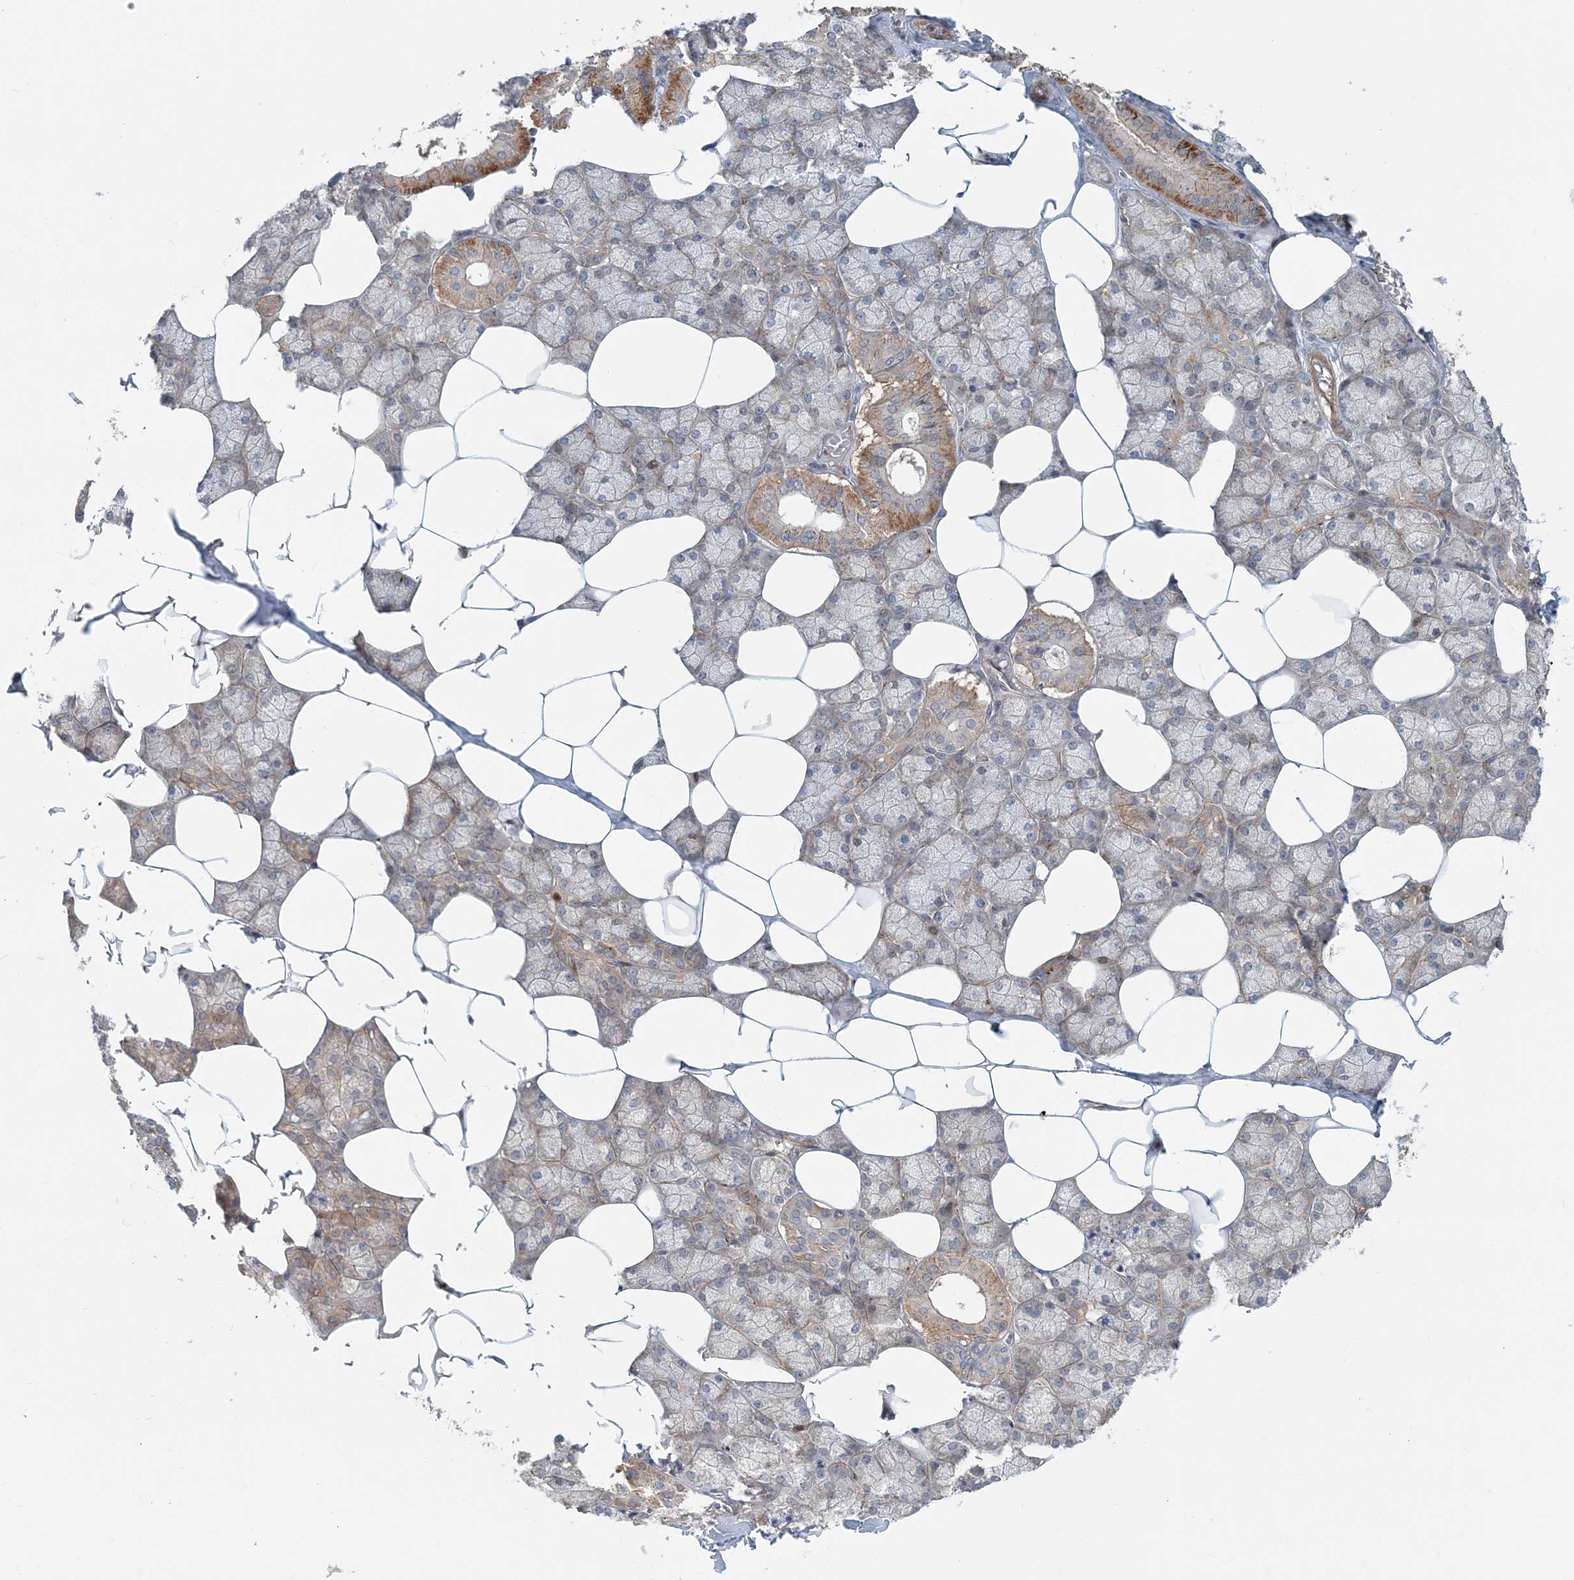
{"staining": {"intensity": "strong", "quantity": "25%-75%", "location": "cytoplasmic/membranous"}, "tissue": "salivary gland", "cell_type": "Glandular cells", "image_type": "normal", "snomed": [{"axis": "morphology", "description": "Normal tissue, NOS"}, {"axis": "topography", "description": "Salivary gland"}], "caption": "IHC histopathology image of normal salivary gland stained for a protein (brown), which reveals high levels of strong cytoplasmic/membranous expression in about 25%-75% of glandular cells.", "gene": "GEMIN5", "patient": {"sex": "male", "age": 62}}